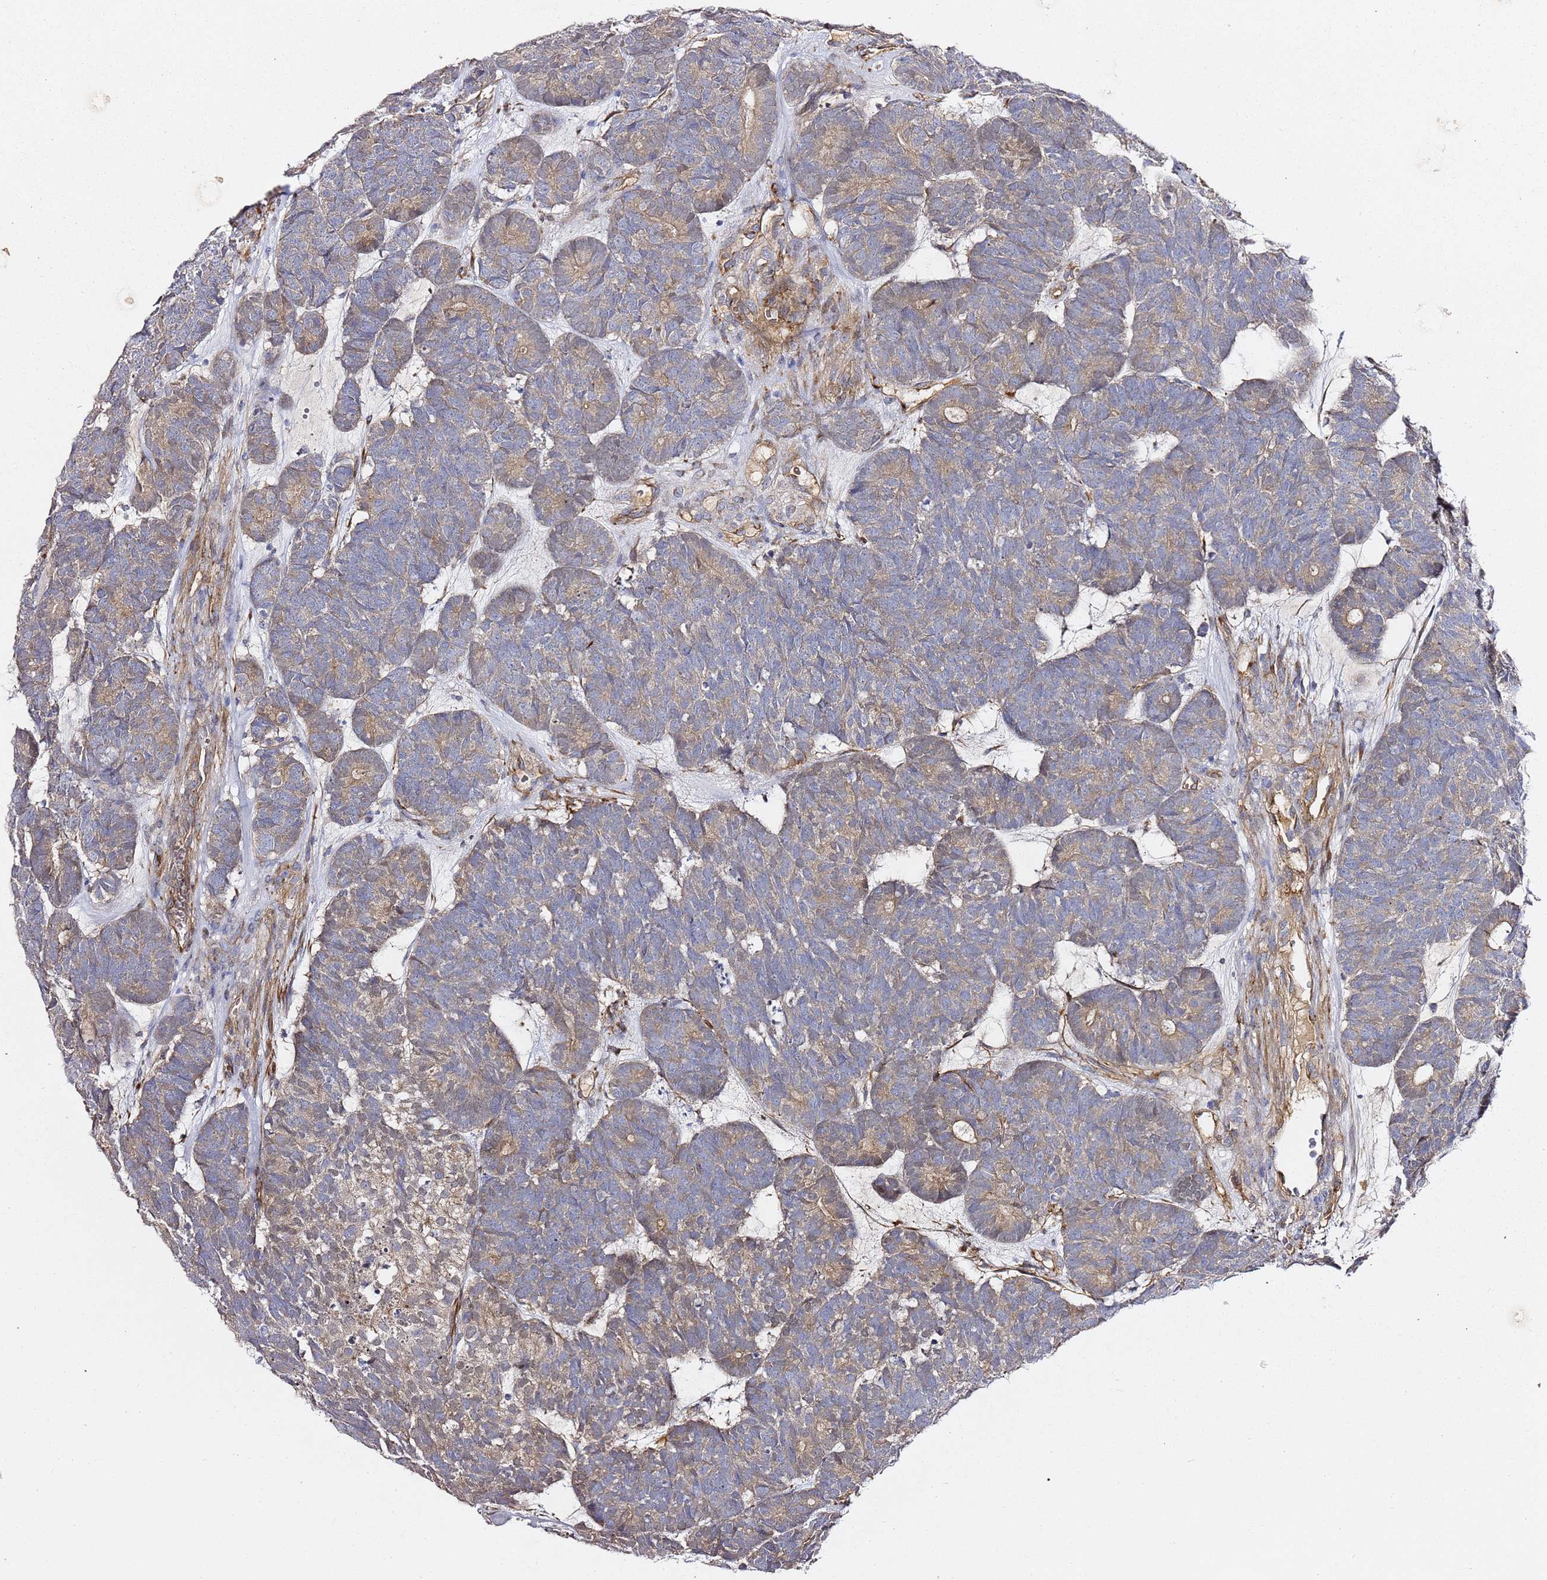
{"staining": {"intensity": "weak", "quantity": "25%-75%", "location": "cytoplasmic/membranous"}, "tissue": "head and neck cancer", "cell_type": "Tumor cells", "image_type": "cancer", "snomed": [{"axis": "morphology", "description": "Adenocarcinoma, NOS"}, {"axis": "topography", "description": "Head-Neck"}], "caption": "About 25%-75% of tumor cells in adenocarcinoma (head and neck) reveal weak cytoplasmic/membranous protein positivity as visualized by brown immunohistochemical staining.", "gene": "EPS8L1", "patient": {"sex": "female", "age": 81}}